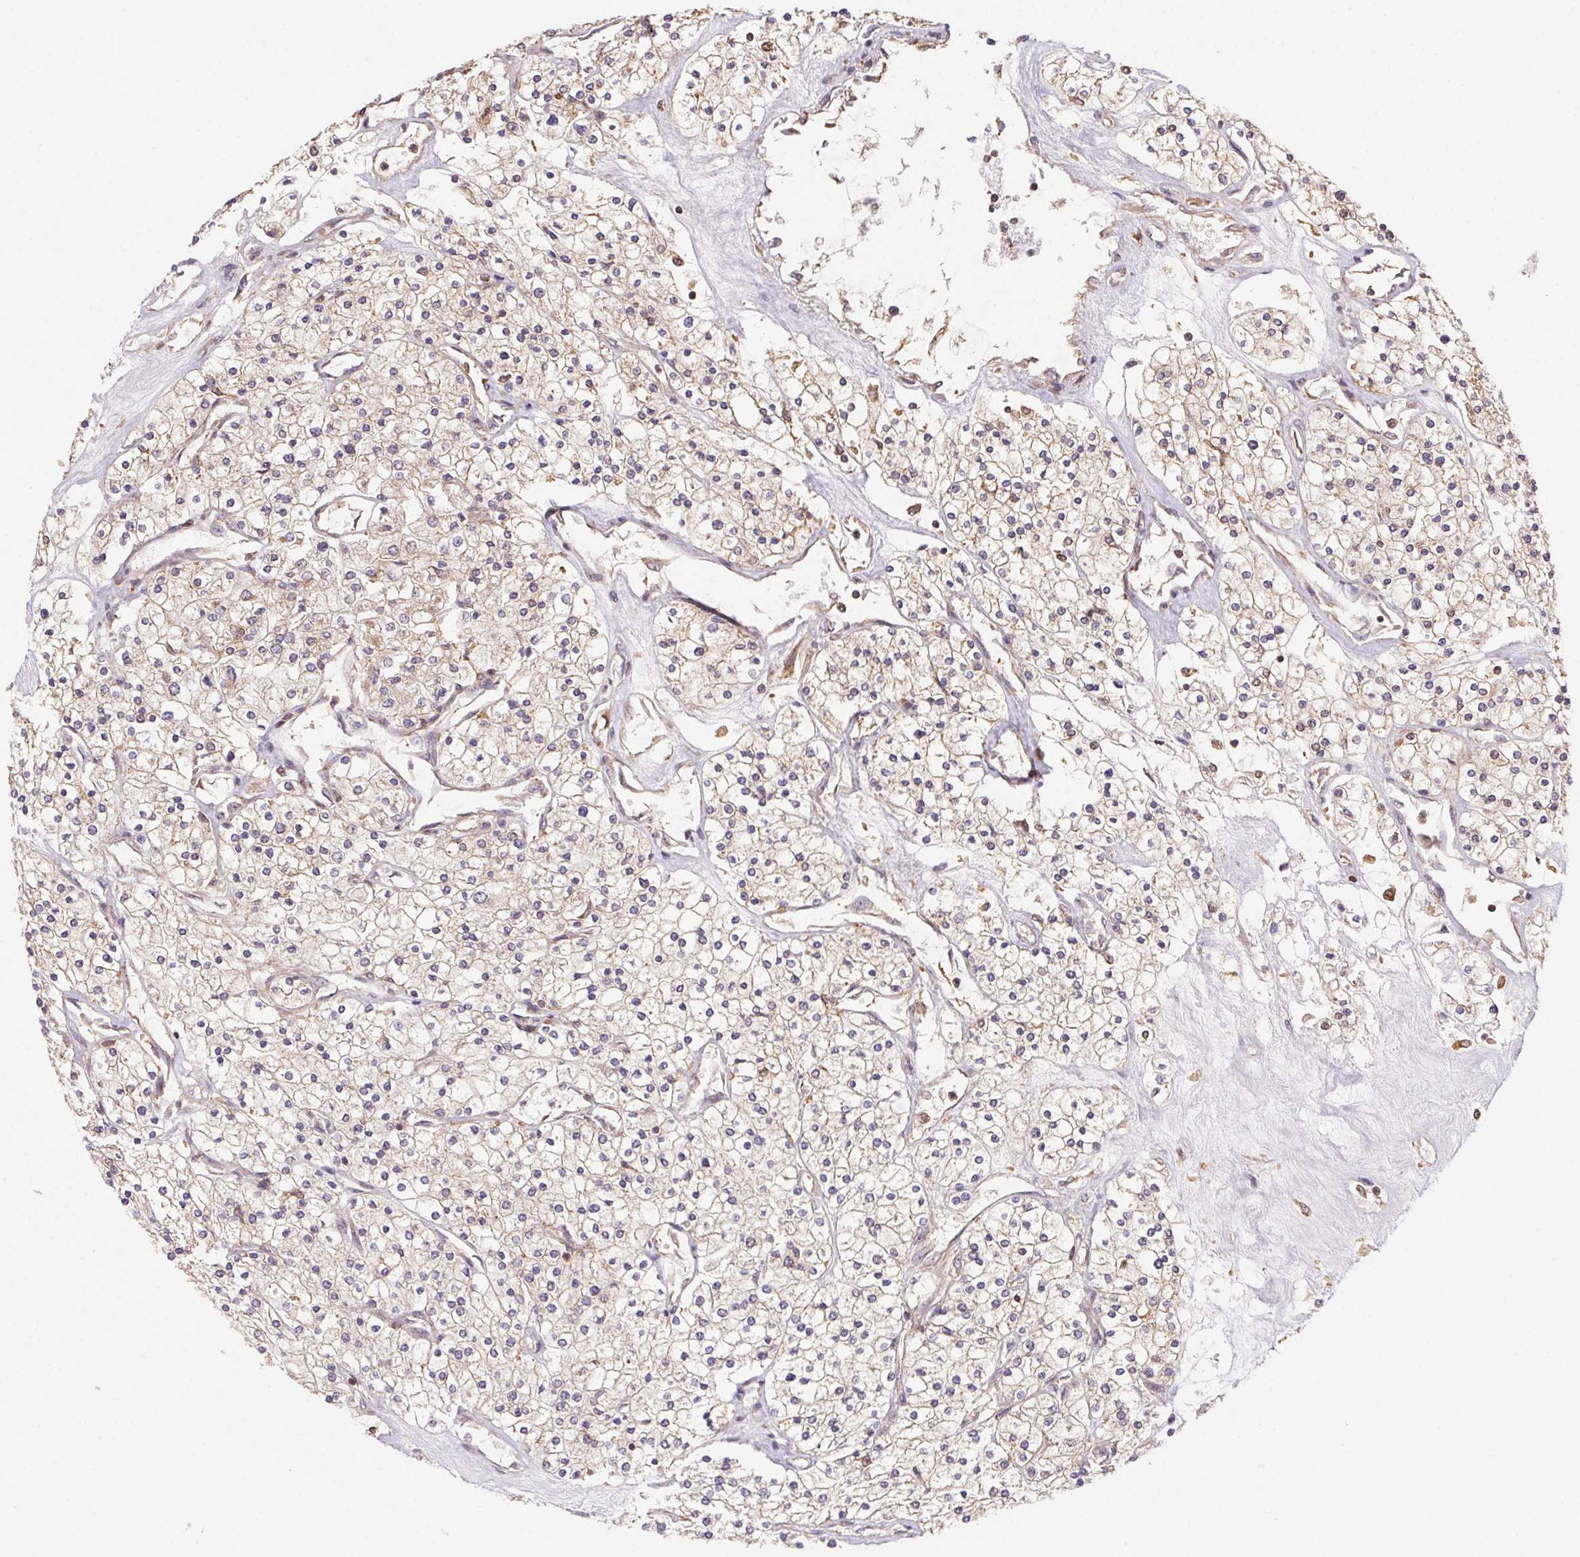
{"staining": {"intensity": "weak", "quantity": "25%-75%", "location": "cytoplasmic/membranous"}, "tissue": "renal cancer", "cell_type": "Tumor cells", "image_type": "cancer", "snomed": [{"axis": "morphology", "description": "Adenocarcinoma, NOS"}, {"axis": "topography", "description": "Kidney"}], "caption": "Adenocarcinoma (renal) stained for a protein shows weak cytoplasmic/membranous positivity in tumor cells. The staining is performed using DAB brown chromogen to label protein expression. The nuclei are counter-stained blue using hematoxylin.", "gene": "MEX3D", "patient": {"sex": "male", "age": 80}}